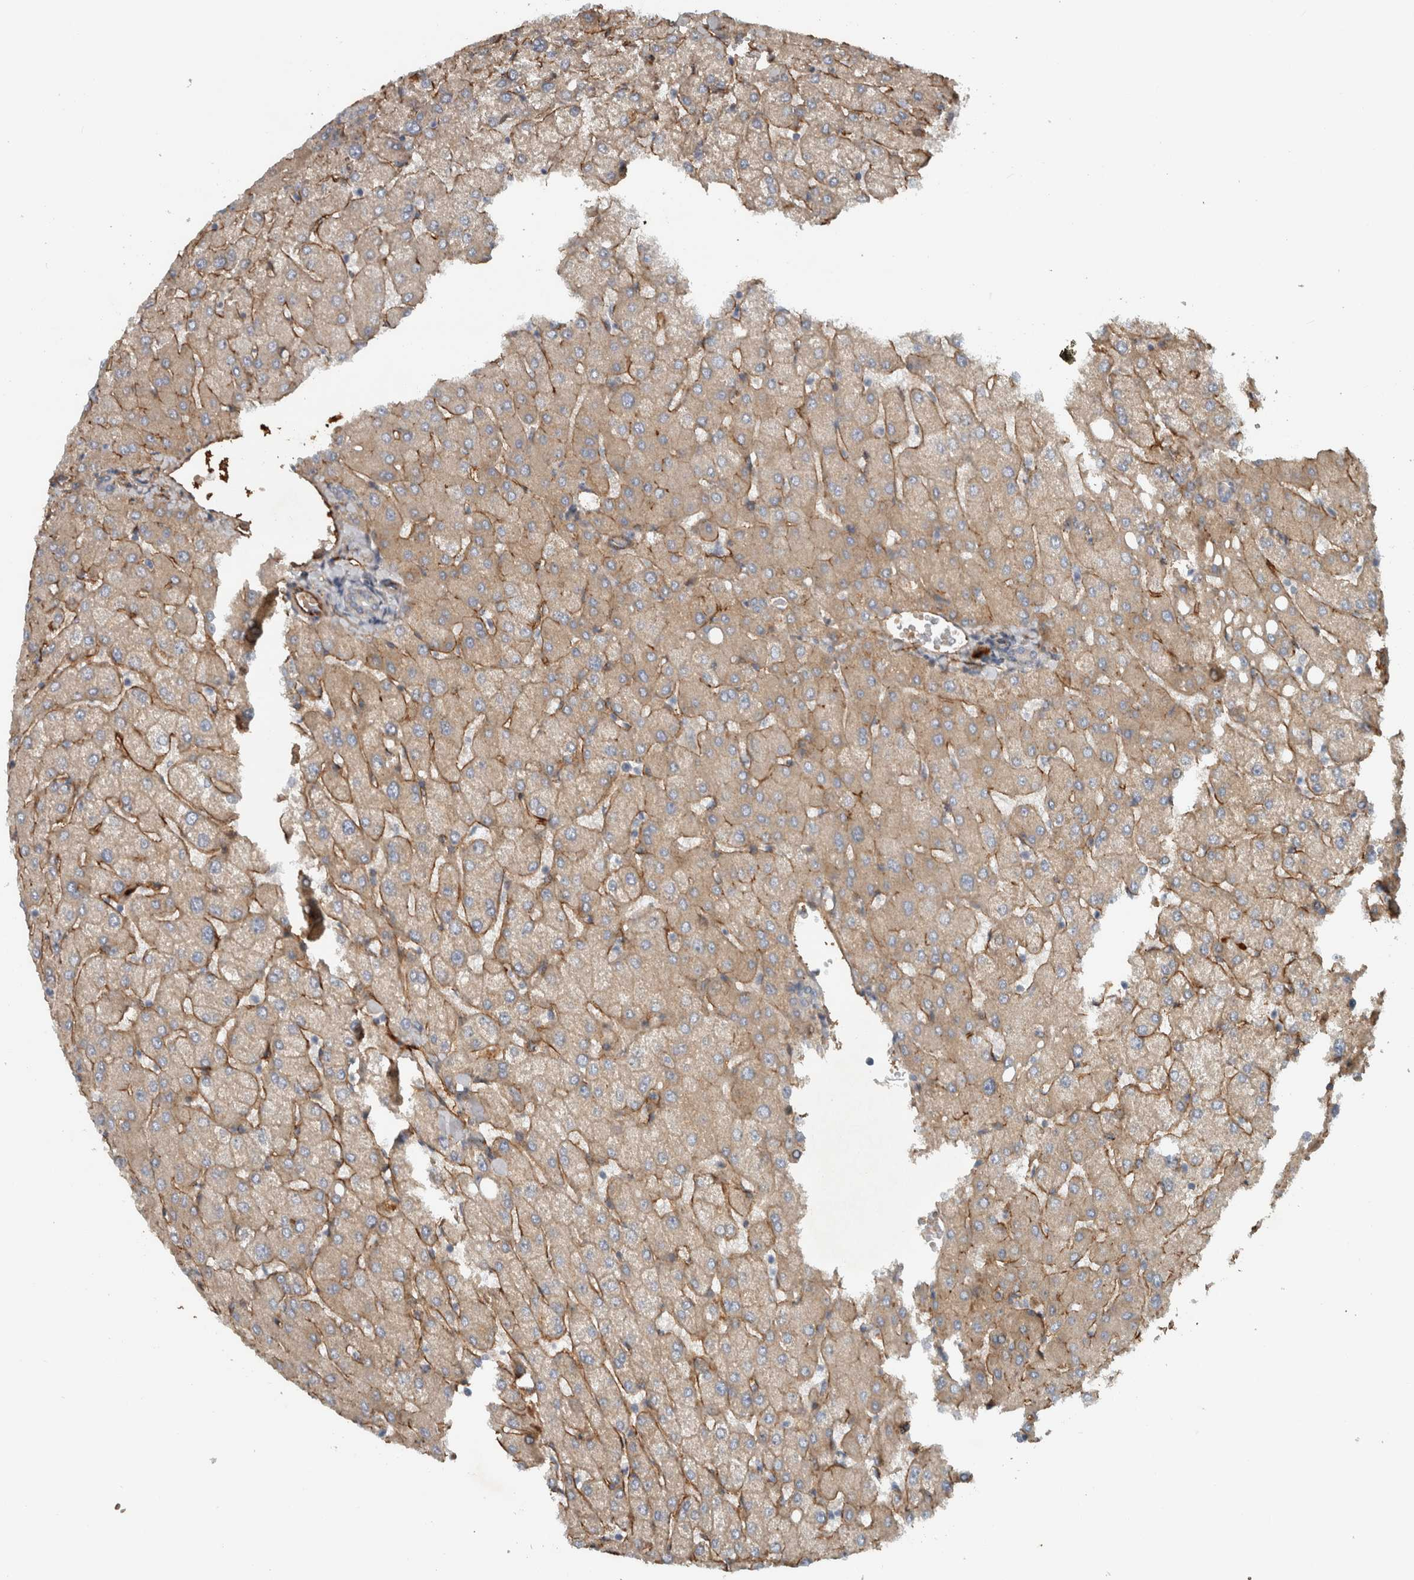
{"staining": {"intensity": "negative", "quantity": "none", "location": "none"}, "tissue": "liver", "cell_type": "Cholangiocytes", "image_type": "normal", "snomed": [{"axis": "morphology", "description": "Normal tissue, NOS"}, {"axis": "topography", "description": "Liver"}], "caption": "Cholangiocytes are negative for protein expression in normal human liver. (Stains: DAB immunohistochemistry with hematoxylin counter stain, Microscopy: brightfield microscopy at high magnification).", "gene": "FN1", "patient": {"sex": "female", "age": 54}}